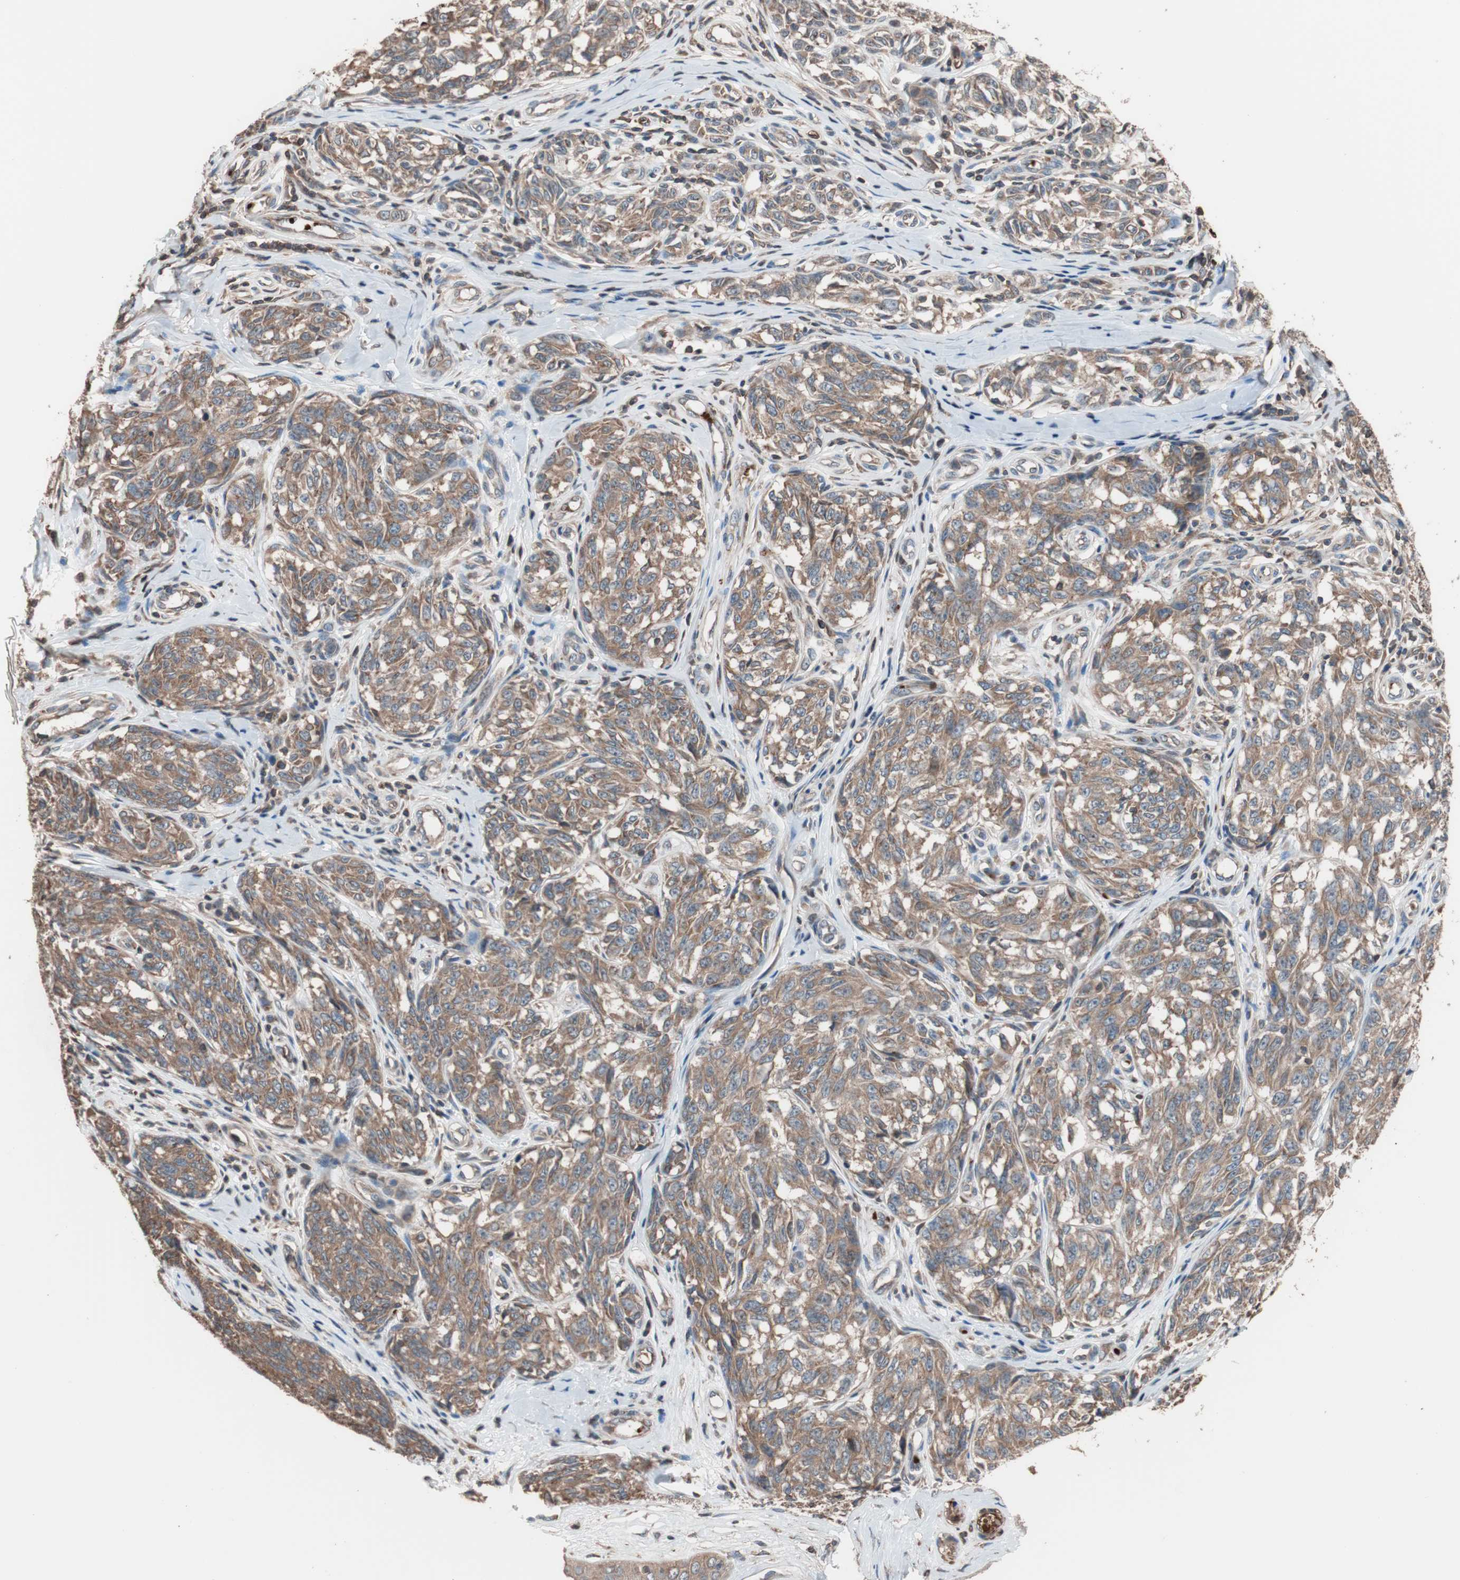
{"staining": {"intensity": "moderate", "quantity": ">75%", "location": "cytoplasmic/membranous"}, "tissue": "melanoma", "cell_type": "Tumor cells", "image_type": "cancer", "snomed": [{"axis": "morphology", "description": "Malignant melanoma, NOS"}, {"axis": "topography", "description": "Skin"}], "caption": "Immunohistochemical staining of human melanoma displays moderate cytoplasmic/membranous protein positivity in about >75% of tumor cells. (DAB (3,3'-diaminobenzidine) IHC with brightfield microscopy, high magnification).", "gene": "GLYCTK", "patient": {"sex": "female", "age": 64}}